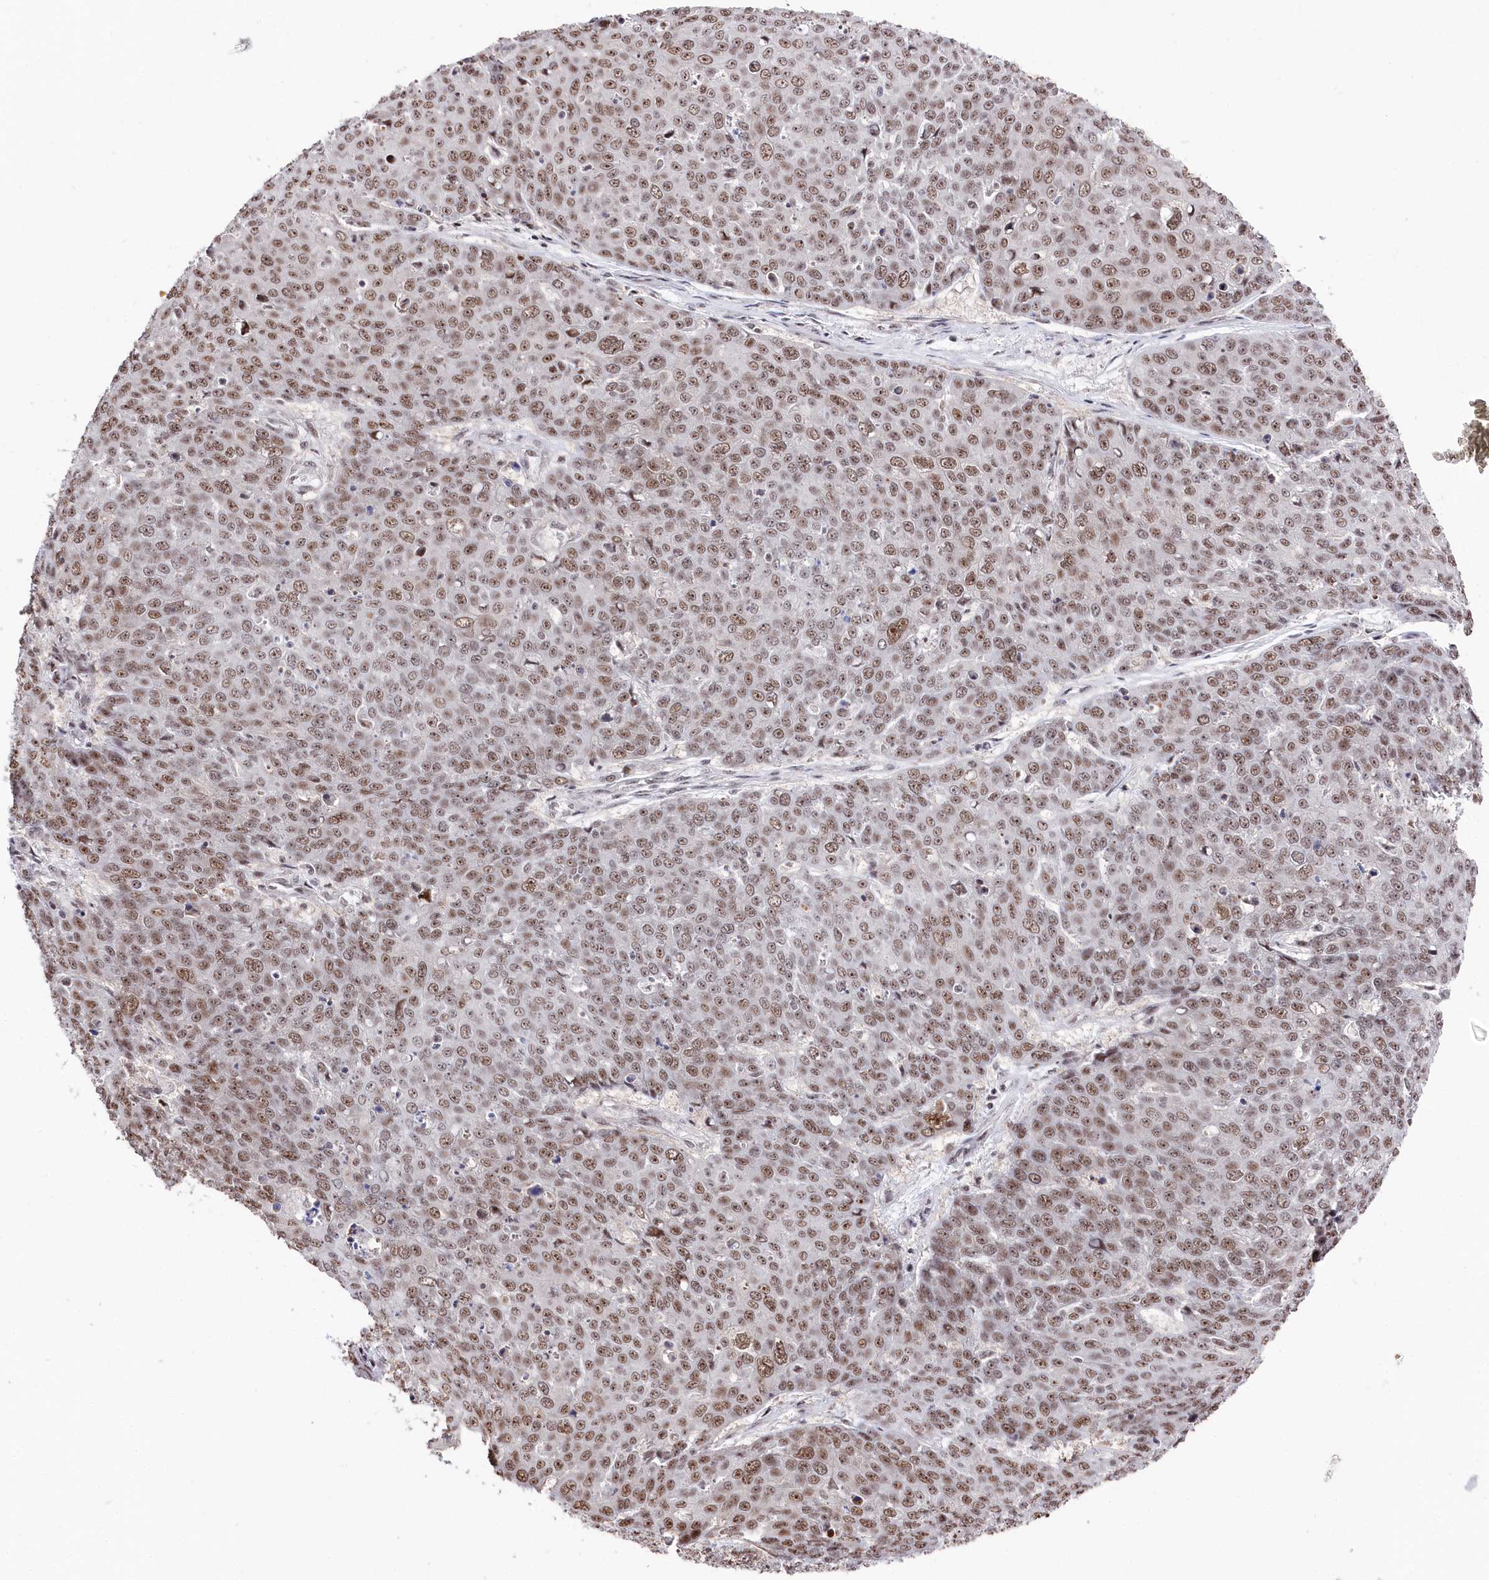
{"staining": {"intensity": "moderate", "quantity": ">75%", "location": "nuclear"}, "tissue": "skin cancer", "cell_type": "Tumor cells", "image_type": "cancer", "snomed": [{"axis": "morphology", "description": "Squamous cell carcinoma, NOS"}, {"axis": "topography", "description": "Skin"}], "caption": "Skin squamous cell carcinoma stained with a brown dye demonstrates moderate nuclear positive staining in approximately >75% of tumor cells.", "gene": "POLR2H", "patient": {"sex": "male", "age": 71}}